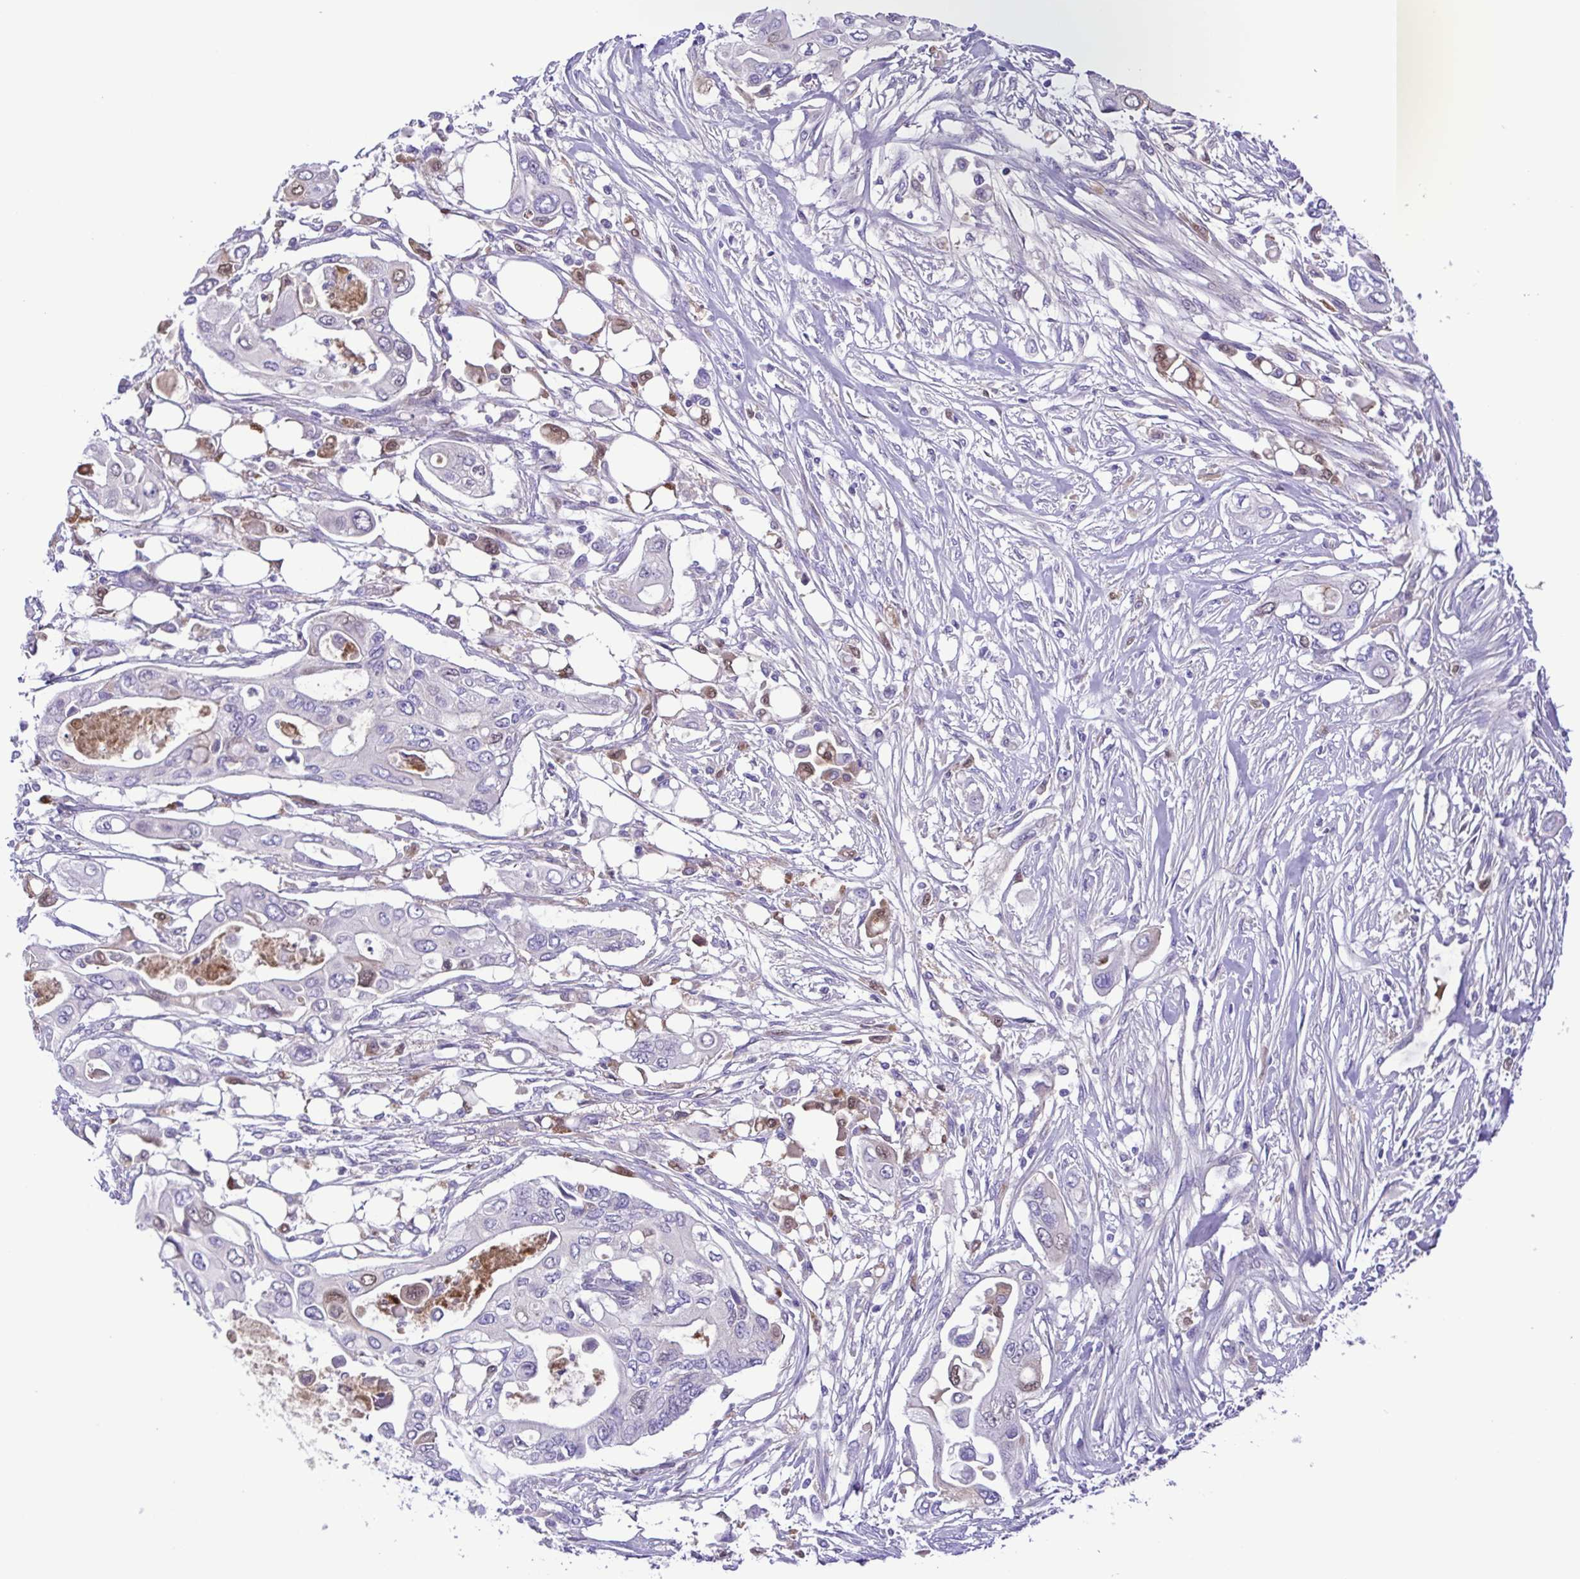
{"staining": {"intensity": "negative", "quantity": "none", "location": "none"}, "tissue": "pancreatic cancer", "cell_type": "Tumor cells", "image_type": "cancer", "snomed": [{"axis": "morphology", "description": "Adenocarcinoma, NOS"}, {"axis": "topography", "description": "Pancreas"}], "caption": "There is no significant staining in tumor cells of adenocarcinoma (pancreatic). (Brightfield microscopy of DAB immunohistochemistry (IHC) at high magnification).", "gene": "IGFL1", "patient": {"sex": "female", "age": 63}}